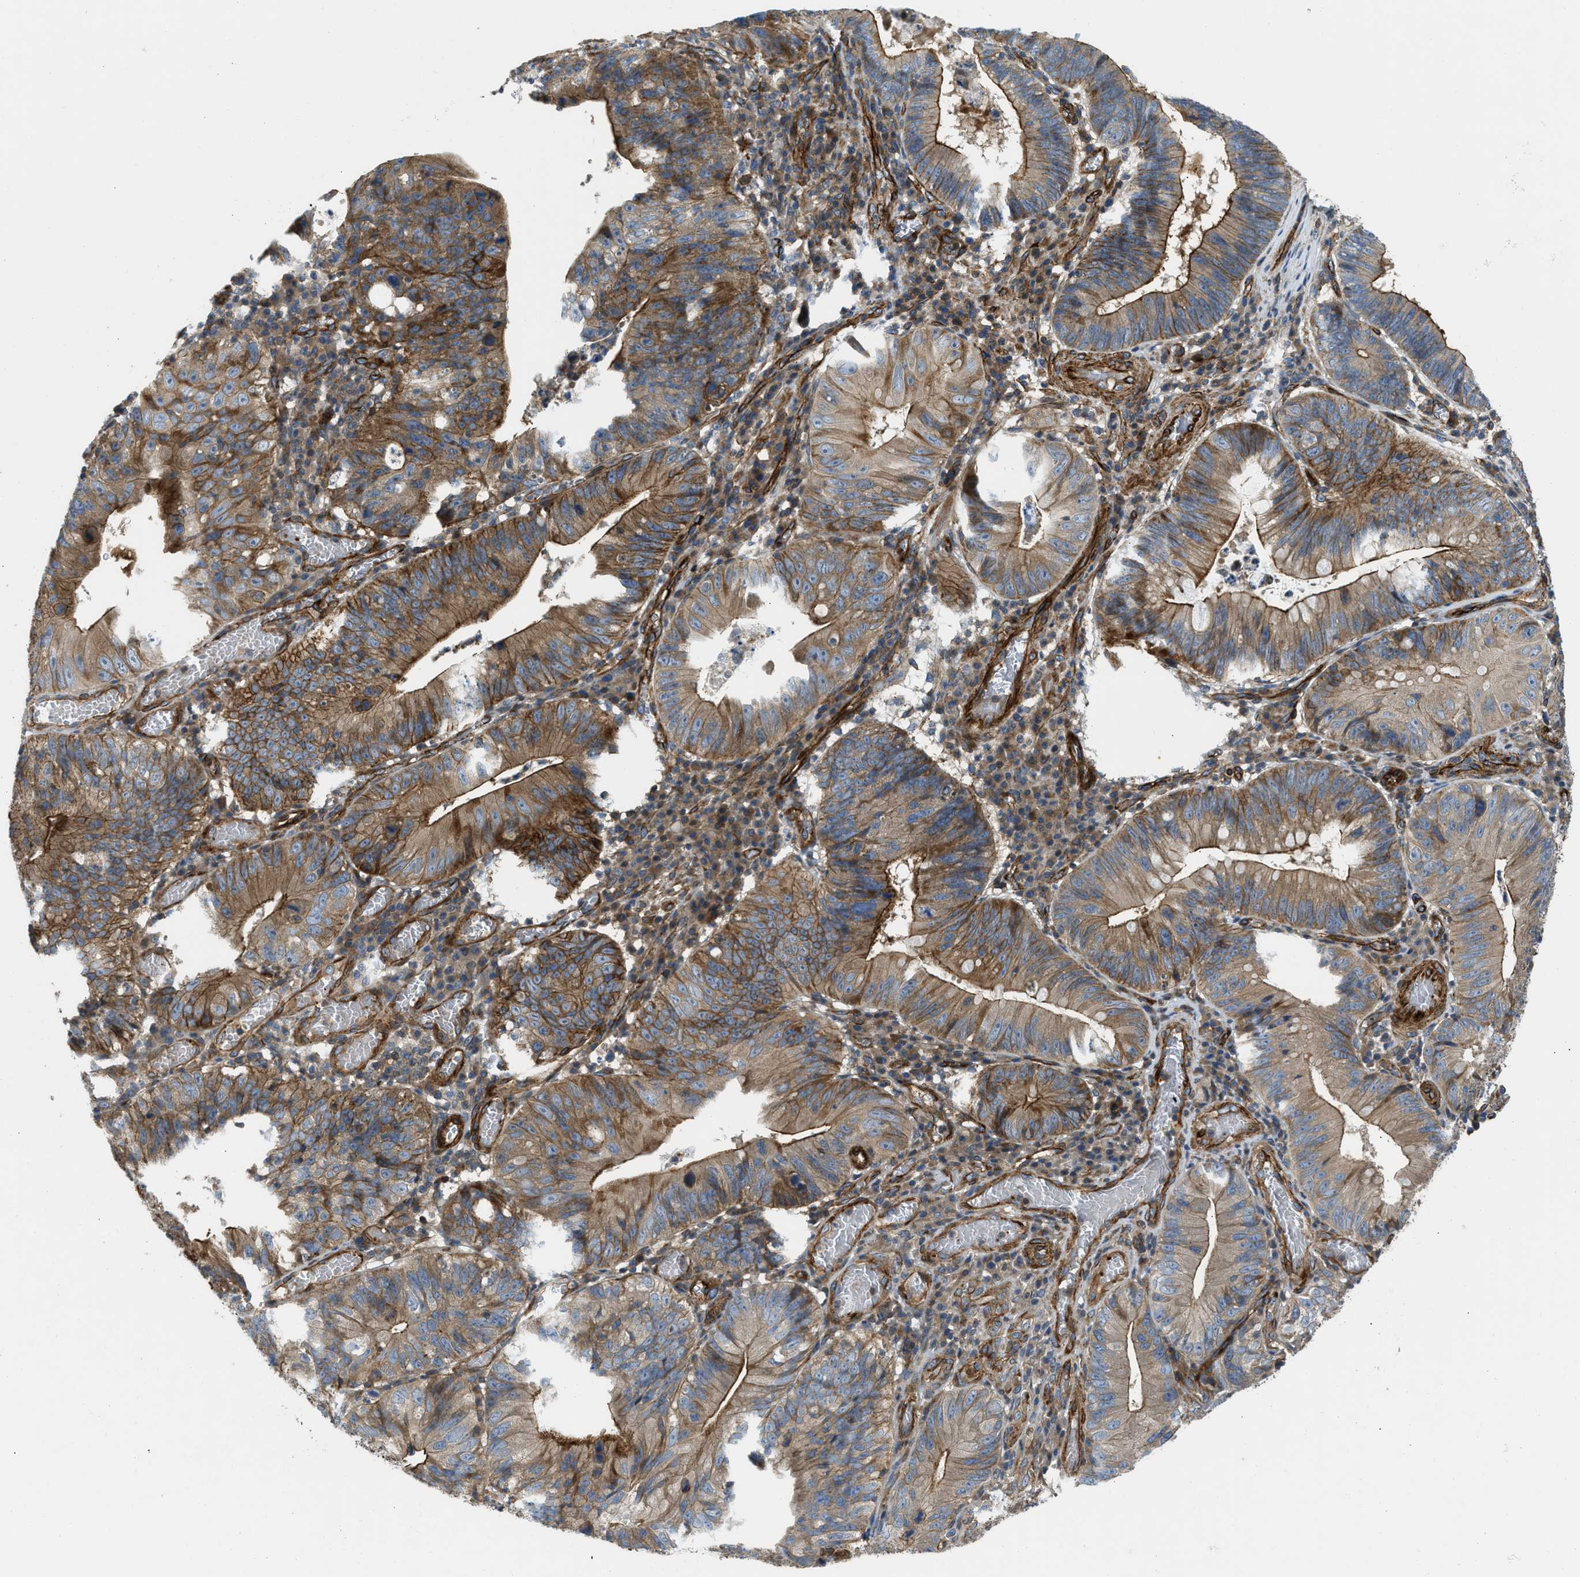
{"staining": {"intensity": "moderate", "quantity": ">75%", "location": "cytoplasmic/membranous"}, "tissue": "stomach cancer", "cell_type": "Tumor cells", "image_type": "cancer", "snomed": [{"axis": "morphology", "description": "Adenocarcinoma, NOS"}, {"axis": "topography", "description": "Stomach"}], "caption": "Moderate cytoplasmic/membranous protein staining is identified in approximately >75% of tumor cells in adenocarcinoma (stomach).", "gene": "NYNRIN", "patient": {"sex": "male", "age": 59}}